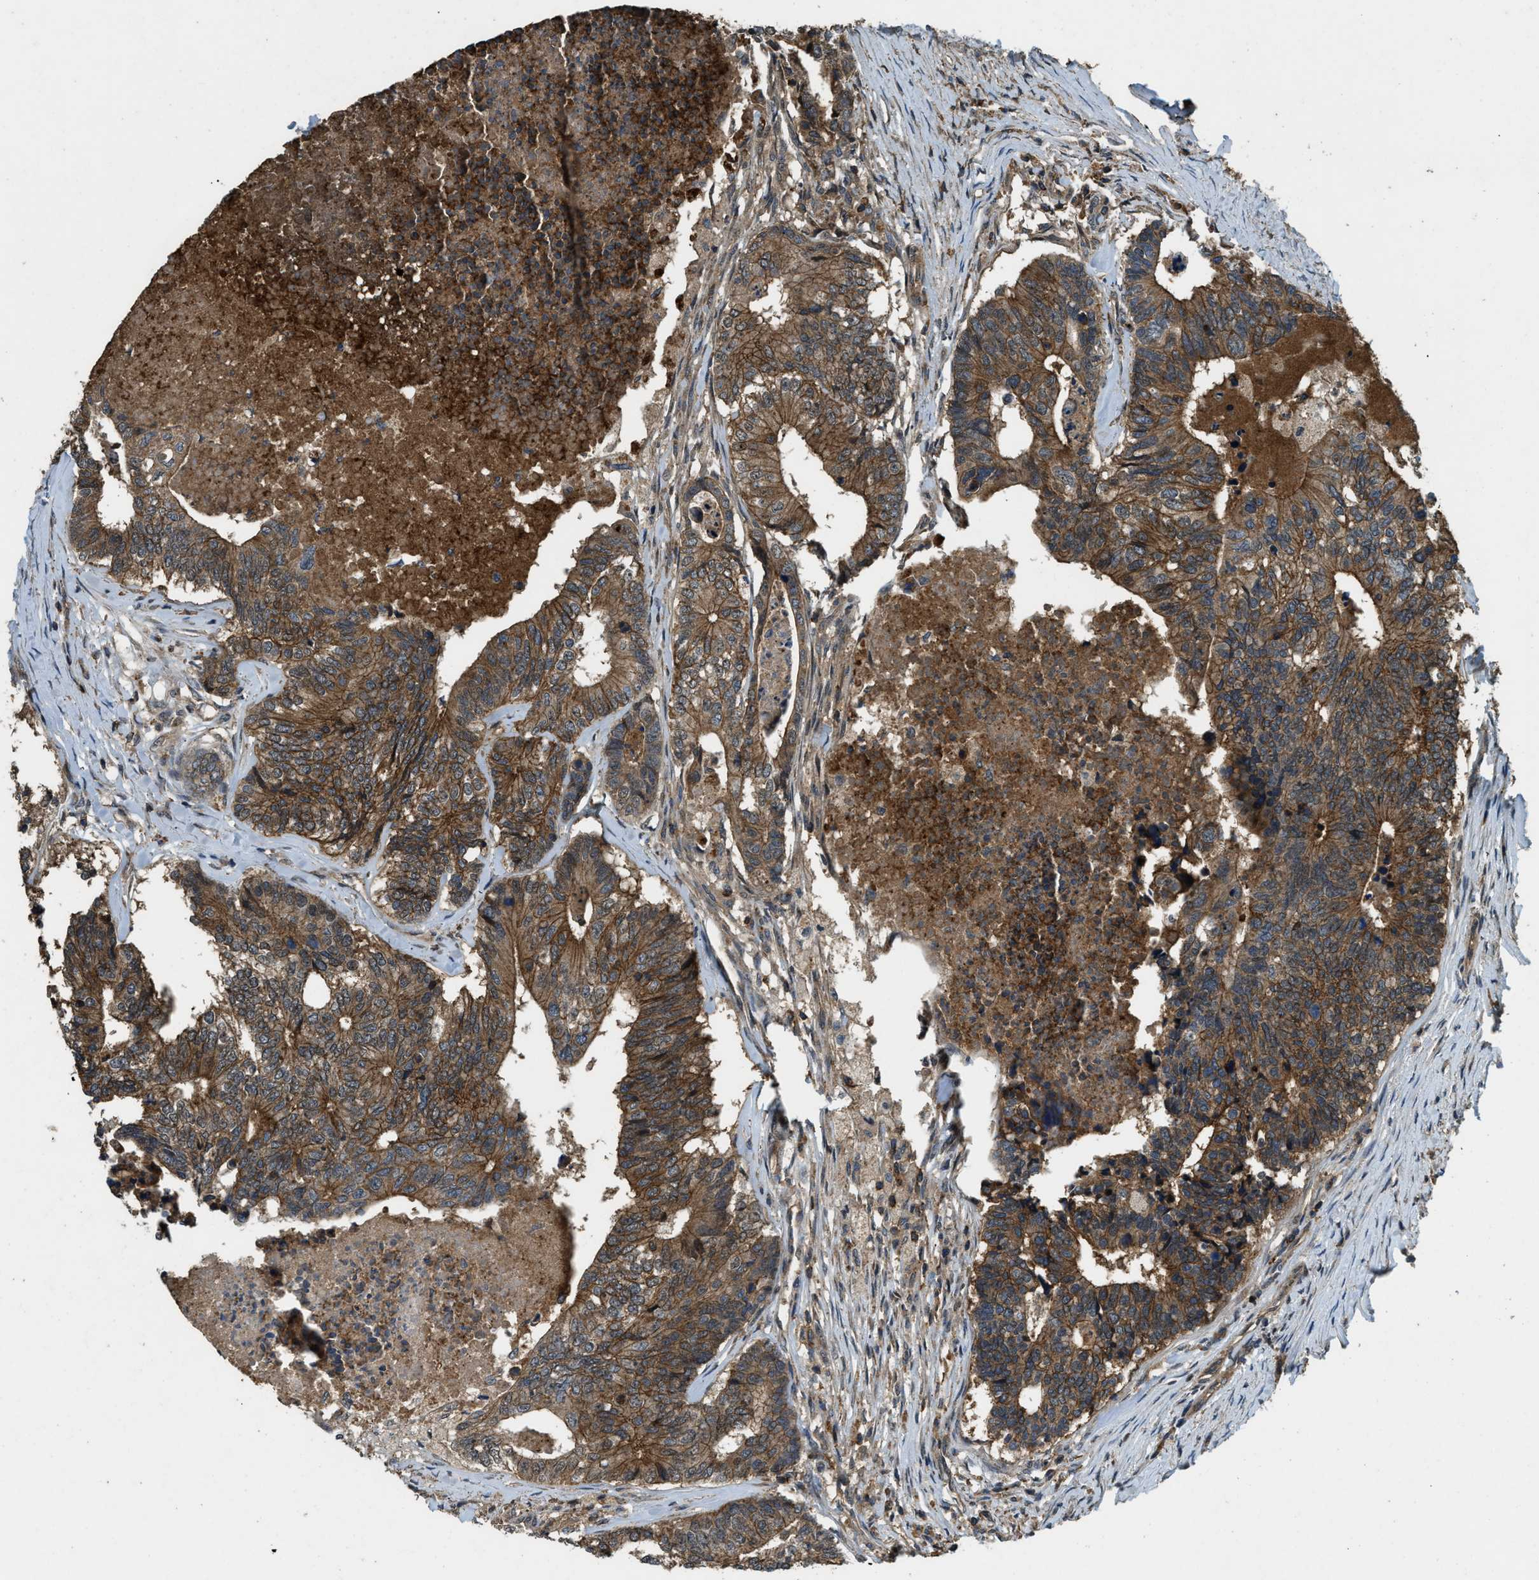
{"staining": {"intensity": "moderate", "quantity": ">75%", "location": "cytoplasmic/membranous"}, "tissue": "colorectal cancer", "cell_type": "Tumor cells", "image_type": "cancer", "snomed": [{"axis": "morphology", "description": "Adenocarcinoma, NOS"}, {"axis": "topography", "description": "Colon"}], "caption": "Colorectal adenocarcinoma stained with immunohistochemistry (IHC) reveals moderate cytoplasmic/membranous staining in approximately >75% of tumor cells. (DAB (3,3'-diaminobenzidine) IHC, brown staining for protein, blue staining for nuclei).", "gene": "ATP8B1", "patient": {"sex": "female", "age": 67}}